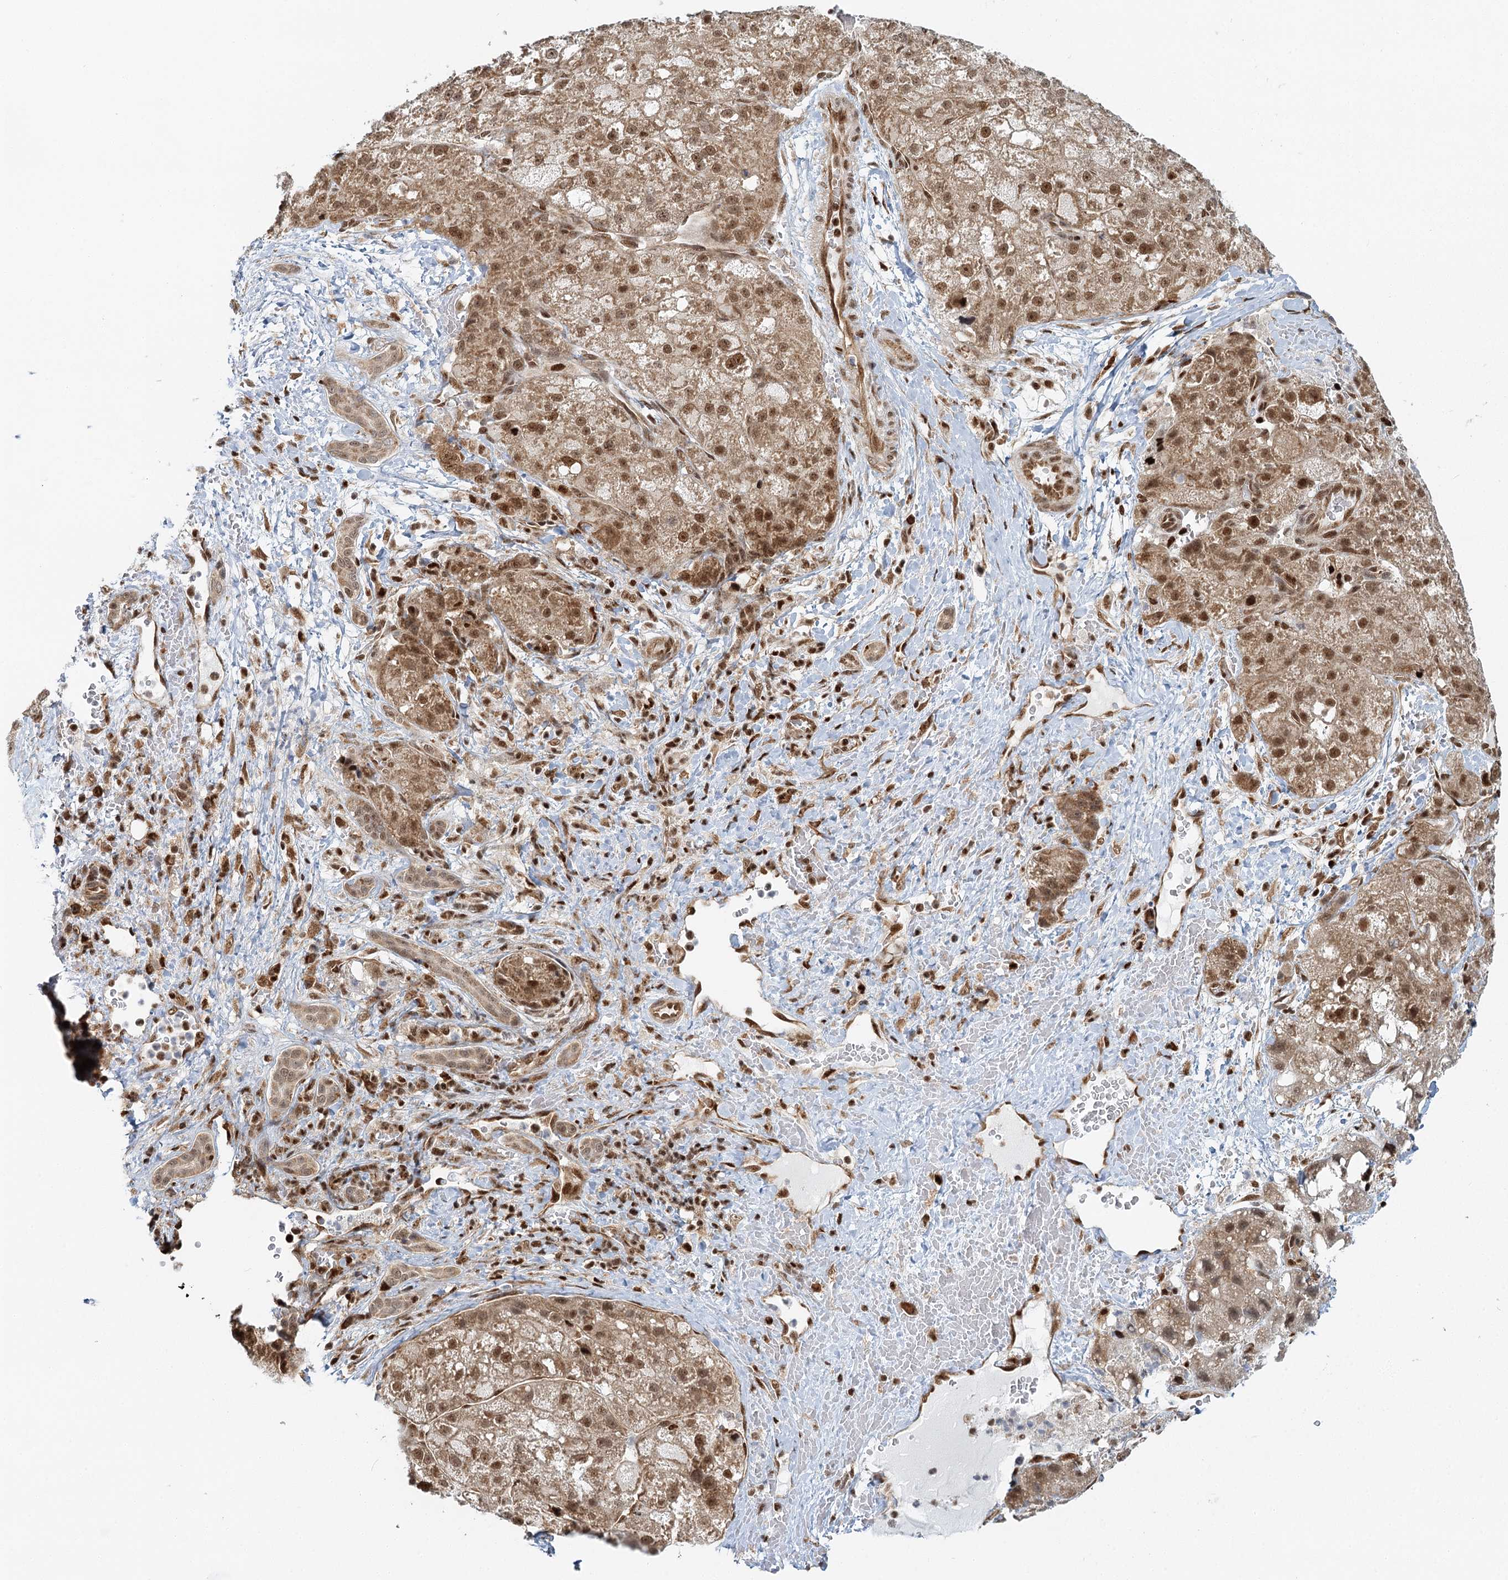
{"staining": {"intensity": "moderate", "quantity": ">75%", "location": "cytoplasmic/membranous,nuclear"}, "tissue": "liver cancer", "cell_type": "Tumor cells", "image_type": "cancer", "snomed": [{"axis": "morphology", "description": "Normal tissue, NOS"}, {"axis": "morphology", "description": "Carcinoma, Hepatocellular, NOS"}, {"axis": "topography", "description": "Liver"}], "caption": "Protein staining displays moderate cytoplasmic/membranous and nuclear expression in about >75% of tumor cells in hepatocellular carcinoma (liver). (DAB (3,3'-diaminobenzidine) = brown stain, brightfield microscopy at high magnification).", "gene": "GPATCH11", "patient": {"sex": "male", "age": 57}}